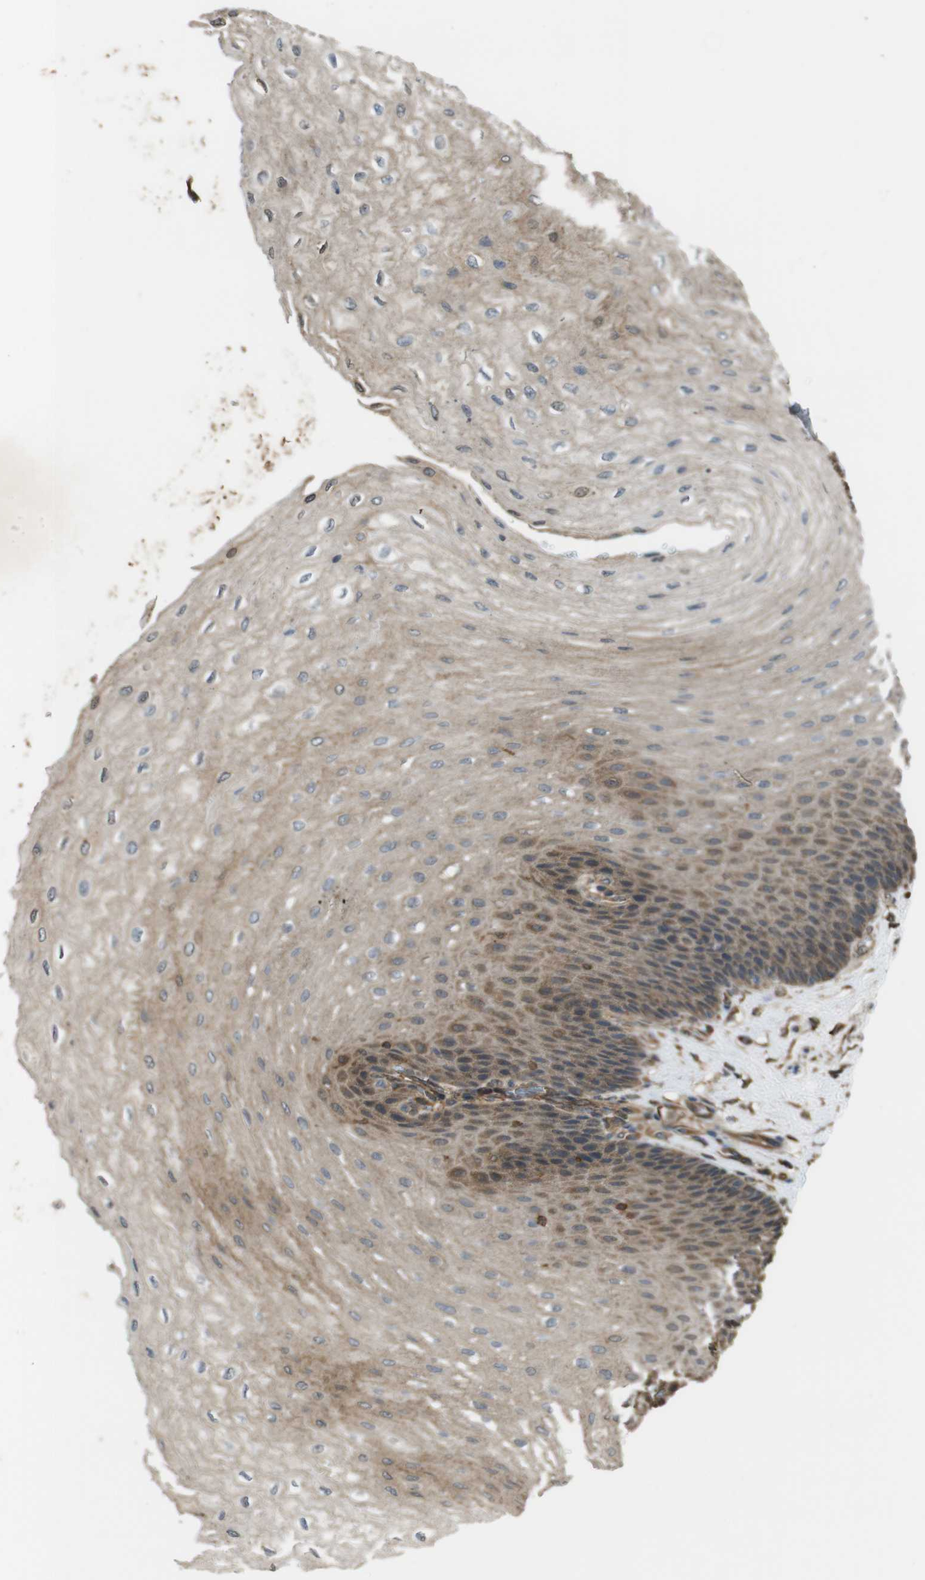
{"staining": {"intensity": "moderate", "quantity": "25%-75%", "location": "cytoplasmic/membranous"}, "tissue": "esophagus", "cell_type": "Squamous epithelial cells", "image_type": "normal", "snomed": [{"axis": "morphology", "description": "Normal tissue, NOS"}, {"axis": "topography", "description": "Esophagus"}], "caption": "Immunohistochemistry micrograph of benign human esophagus stained for a protein (brown), which reveals medium levels of moderate cytoplasmic/membranous expression in about 25%-75% of squamous epithelial cells.", "gene": "ARHGDIA", "patient": {"sex": "female", "age": 72}}